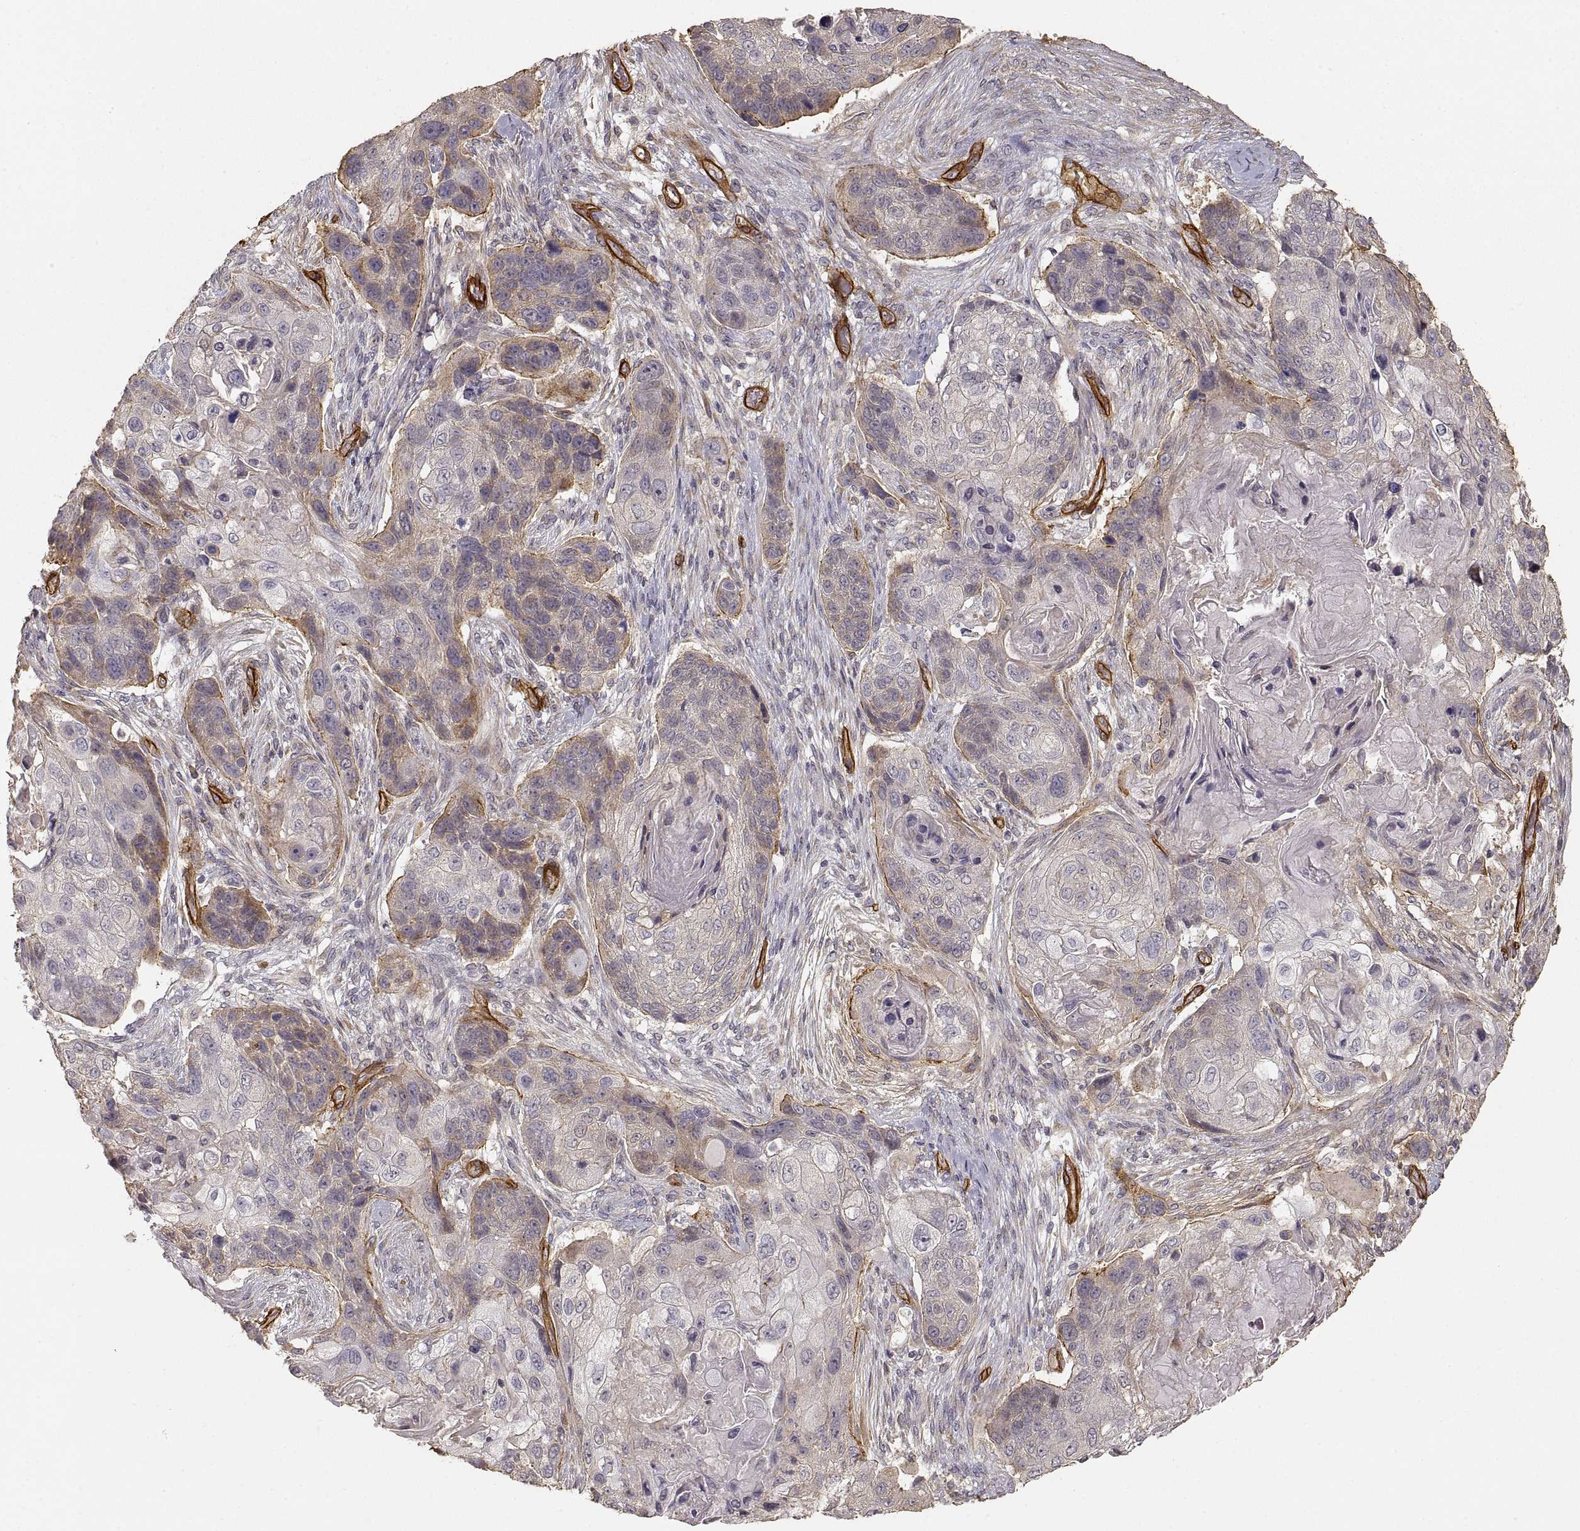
{"staining": {"intensity": "moderate", "quantity": "<25%", "location": "cytoplasmic/membranous"}, "tissue": "lung cancer", "cell_type": "Tumor cells", "image_type": "cancer", "snomed": [{"axis": "morphology", "description": "Squamous cell carcinoma, NOS"}, {"axis": "topography", "description": "Lung"}], "caption": "The immunohistochemical stain labels moderate cytoplasmic/membranous positivity in tumor cells of lung cancer tissue.", "gene": "LAMA4", "patient": {"sex": "male", "age": 69}}